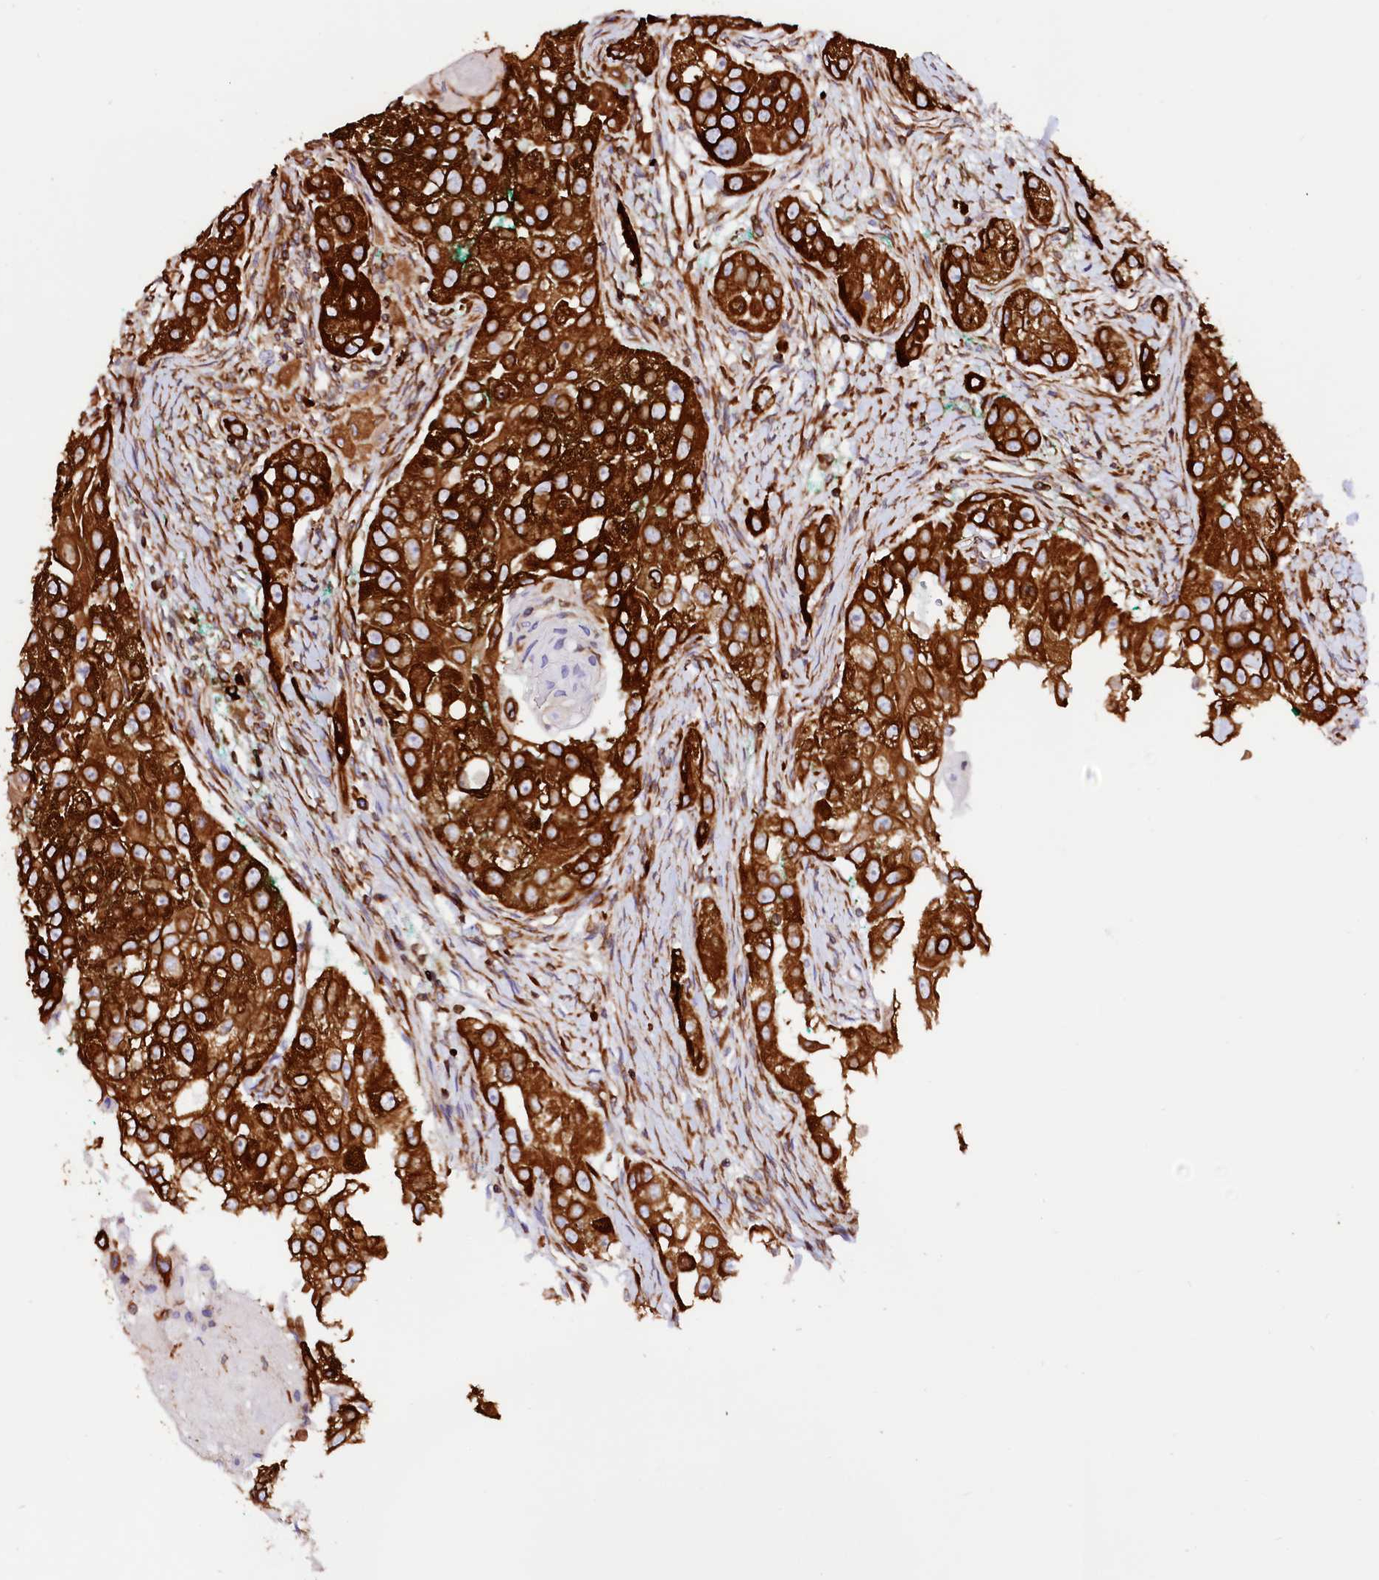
{"staining": {"intensity": "strong", "quantity": ">75%", "location": "cytoplasmic/membranous"}, "tissue": "head and neck cancer", "cell_type": "Tumor cells", "image_type": "cancer", "snomed": [{"axis": "morphology", "description": "Normal tissue, NOS"}, {"axis": "morphology", "description": "Squamous cell carcinoma, NOS"}, {"axis": "topography", "description": "Skeletal muscle"}, {"axis": "topography", "description": "Head-Neck"}], "caption": "An IHC photomicrograph of tumor tissue is shown. Protein staining in brown labels strong cytoplasmic/membranous positivity in head and neck cancer within tumor cells.", "gene": "DERL1", "patient": {"sex": "male", "age": 51}}